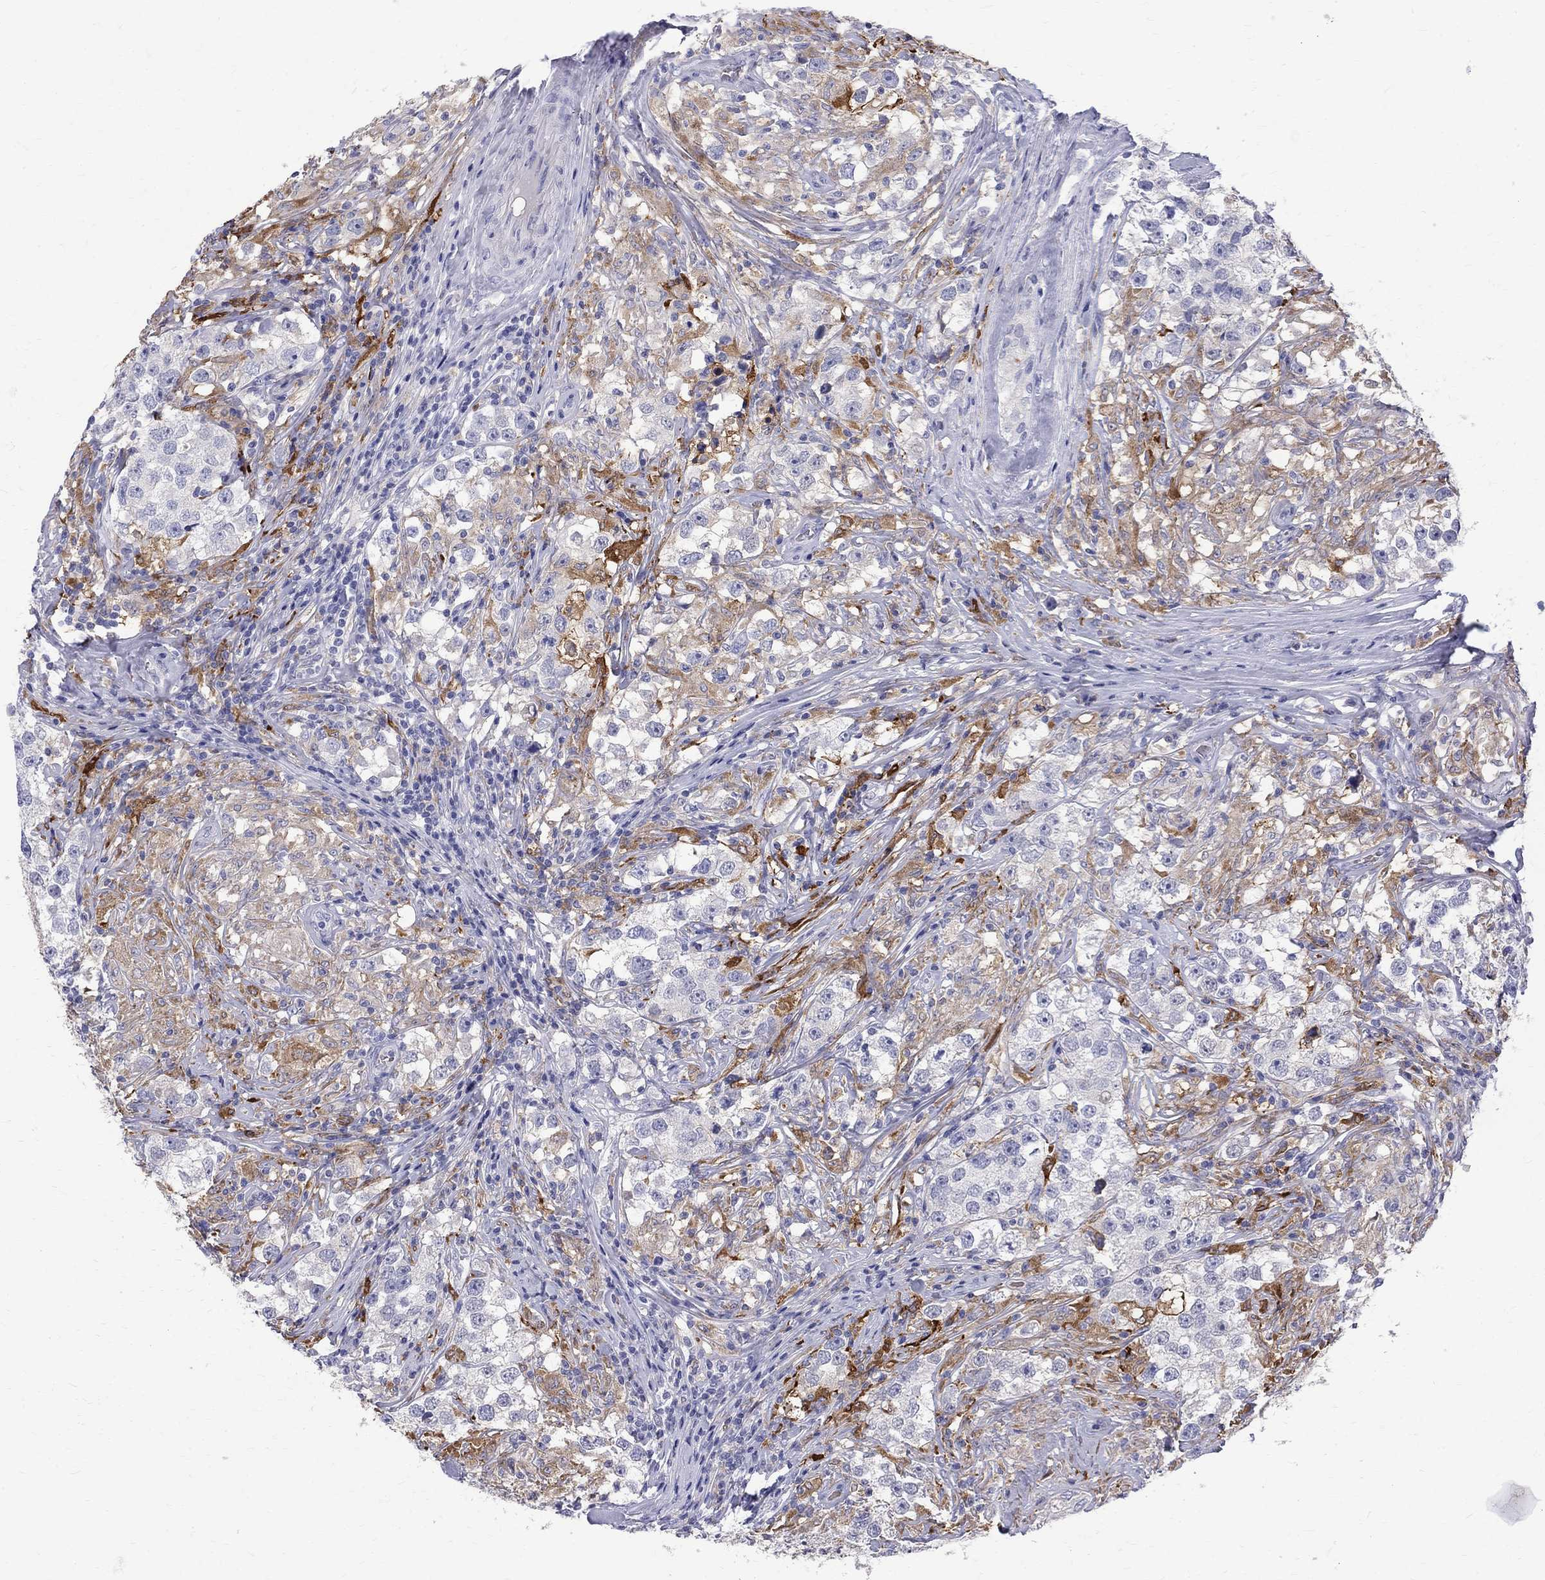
{"staining": {"intensity": "moderate", "quantity": "25%-75%", "location": "cytoplasmic/membranous"}, "tissue": "testis cancer", "cell_type": "Tumor cells", "image_type": "cancer", "snomed": [{"axis": "morphology", "description": "Seminoma, NOS"}, {"axis": "topography", "description": "Testis"}], "caption": "Human testis seminoma stained for a protein (brown) exhibits moderate cytoplasmic/membranous positive positivity in about 25%-75% of tumor cells.", "gene": "AGER", "patient": {"sex": "male", "age": 46}}